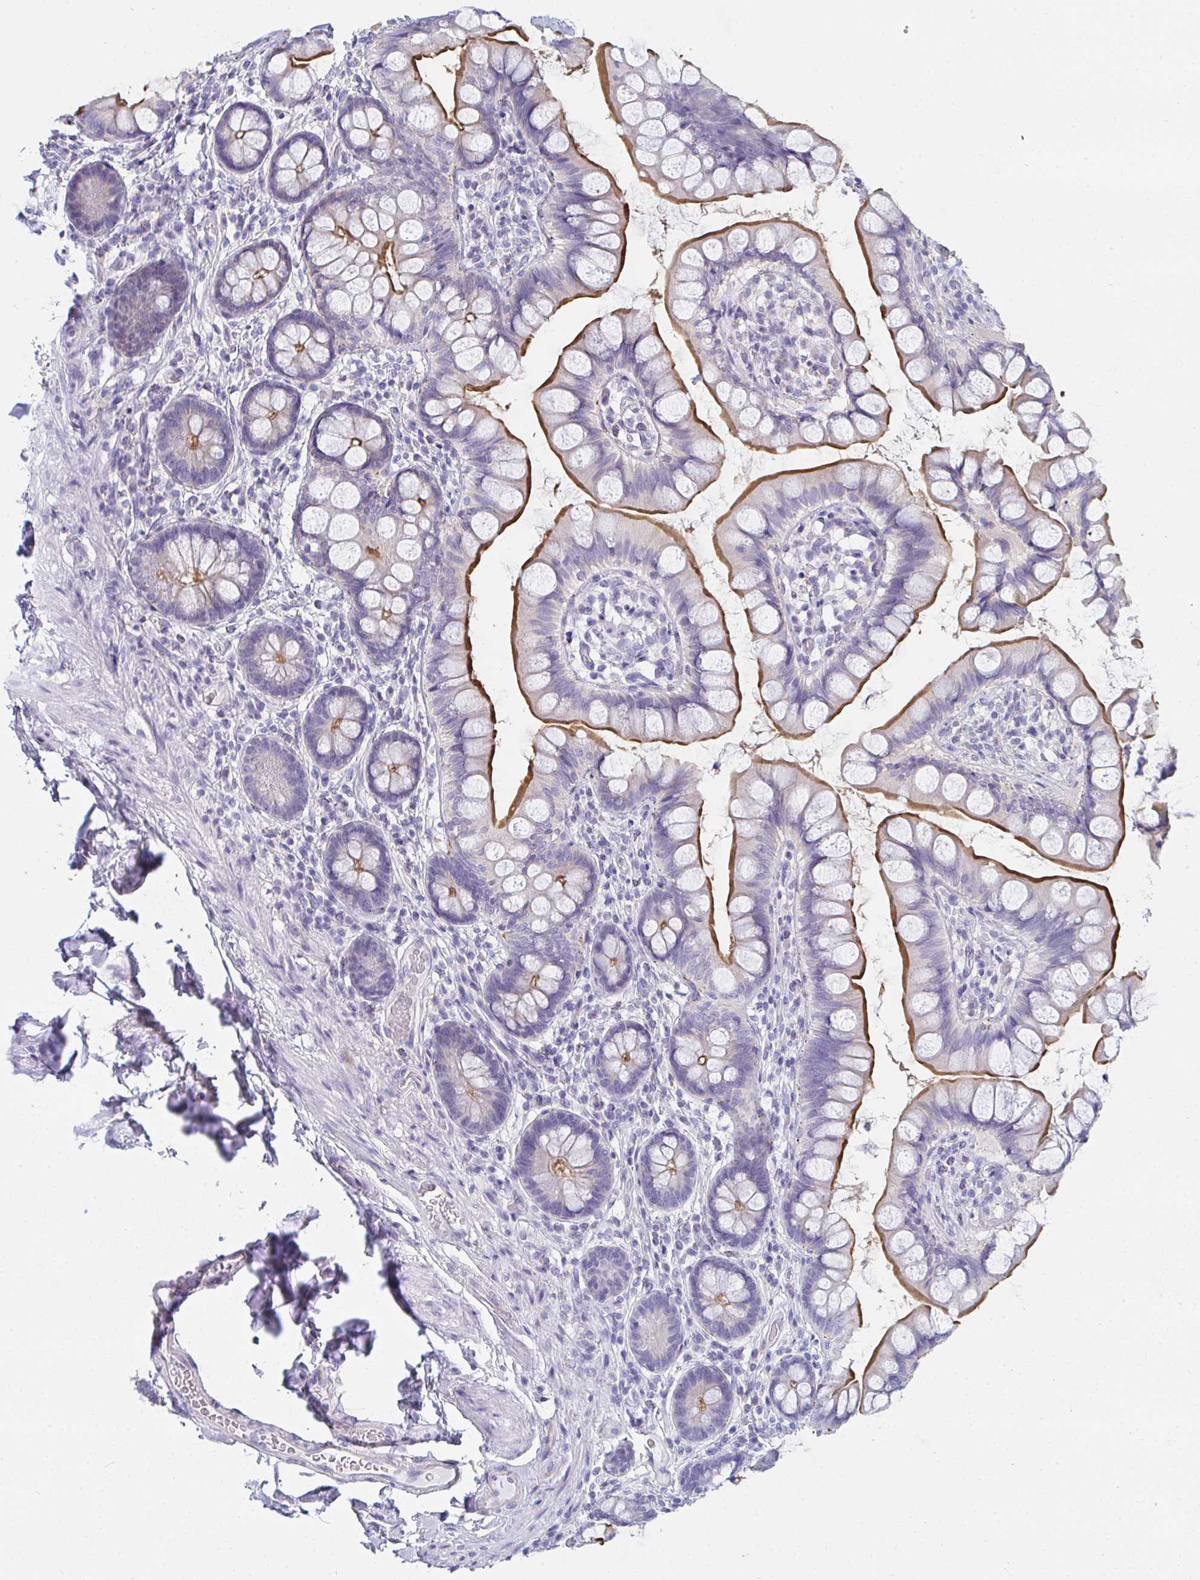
{"staining": {"intensity": "strong", "quantity": "25%-75%", "location": "cytoplasmic/membranous"}, "tissue": "small intestine", "cell_type": "Glandular cells", "image_type": "normal", "snomed": [{"axis": "morphology", "description": "Normal tissue, NOS"}, {"axis": "topography", "description": "Small intestine"}], "caption": "Glandular cells reveal strong cytoplasmic/membranous staining in about 25%-75% of cells in normal small intestine. (Stains: DAB in brown, nuclei in blue, Microscopy: brightfield microscopy at high magnification).", "gene": "MGAM2", "patient": {"sex": "male", "age": 70}}